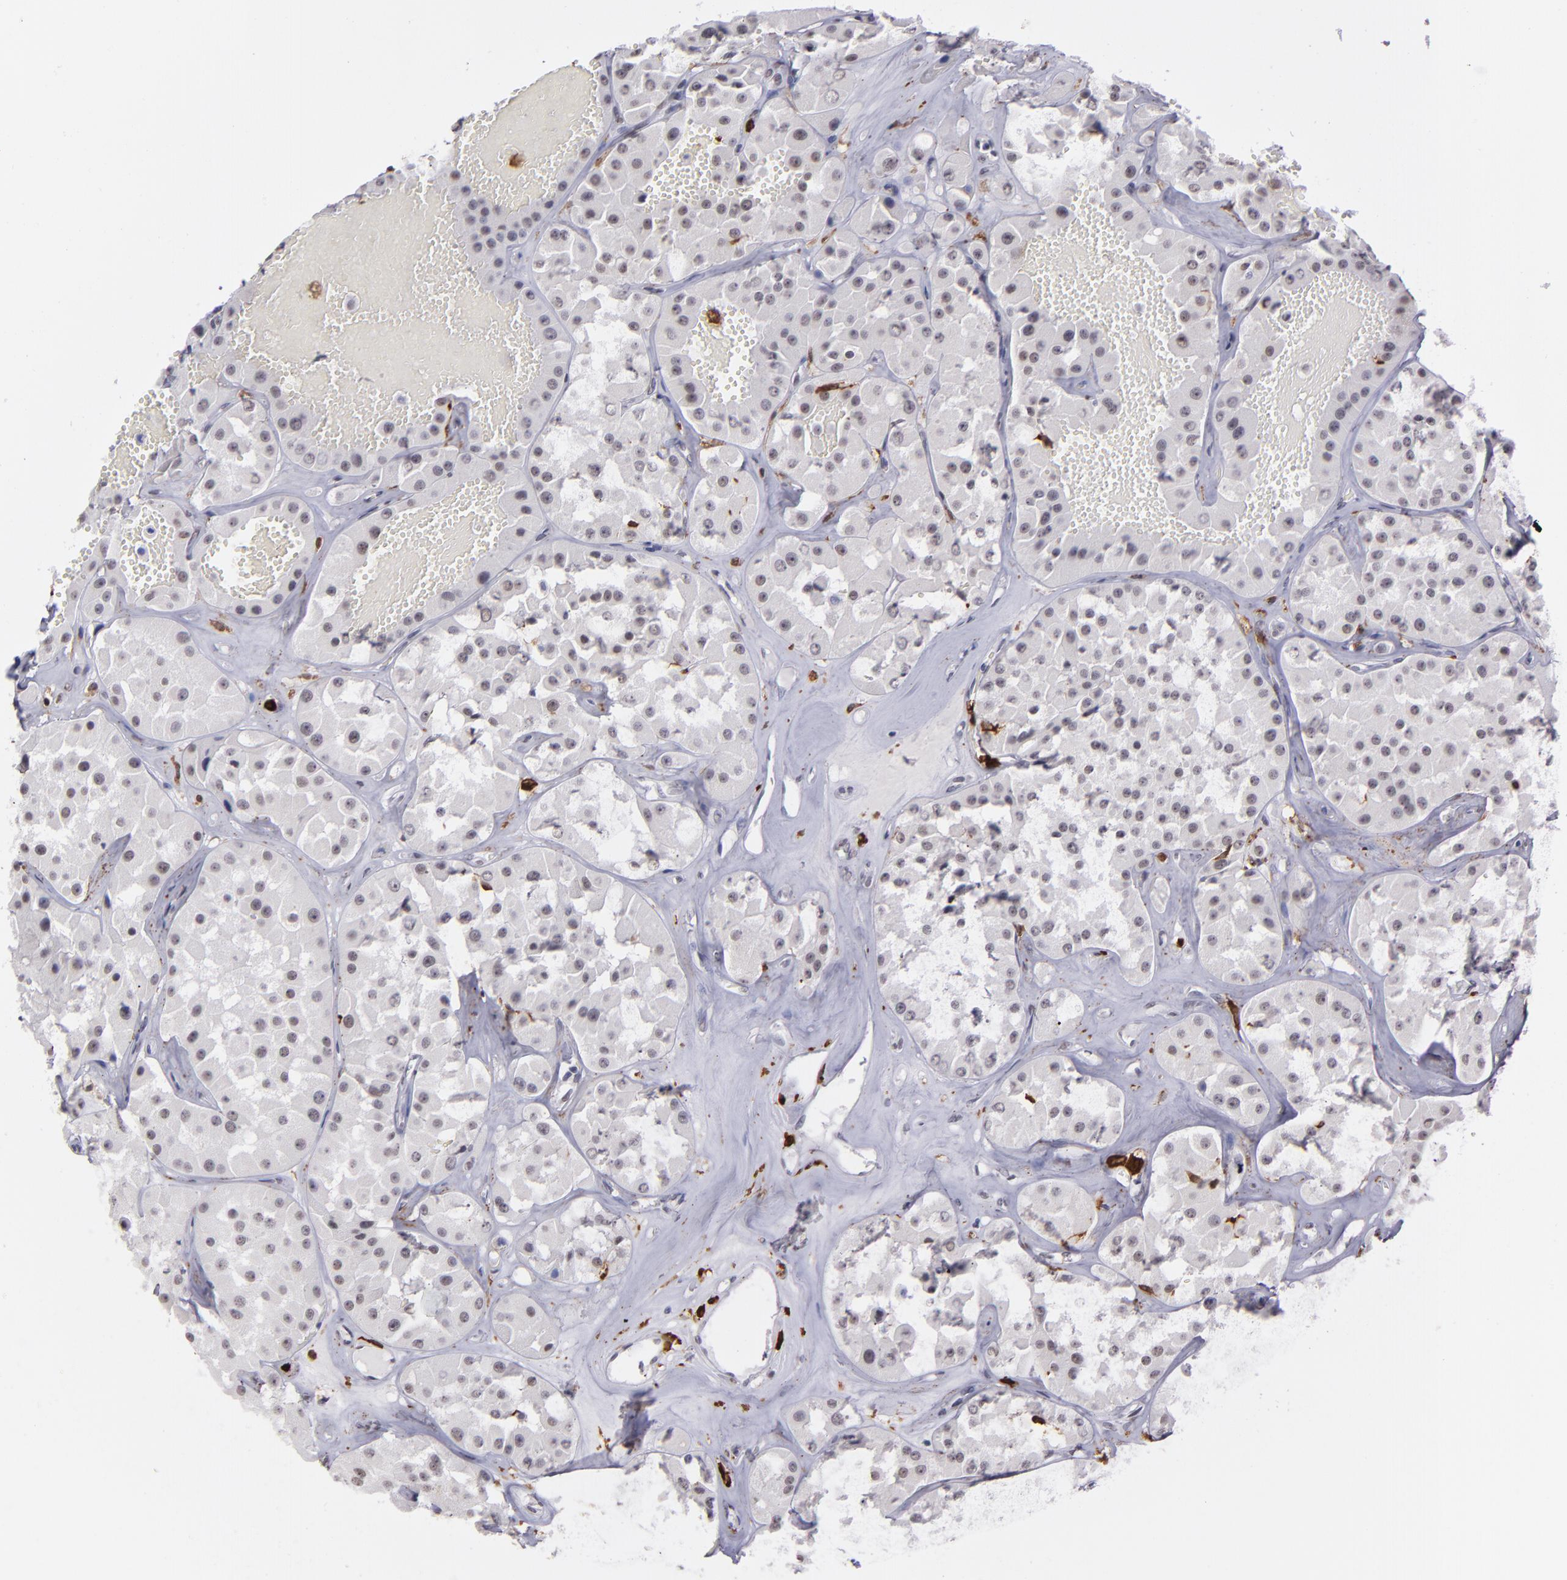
{"staining": {"intensity": "negative", "quantity": "none", "location": "none"}, "tissue": "renal cancer", "cell_type": "Tumor cells", "image_type": "cancer", "snomed": [{"axis": "morphology", "description": "Adenocarcinoma, uncertain malignant potential"}, {"axis": "topography", "description": "Kidney"}], "caption": "The image demonstrates no staining of tumor cells in renal cancer (adenocarcinoma,  uncertain malignant potential).", "gene": "NCF2", "patient": {"sex": "male", "age": 63}}